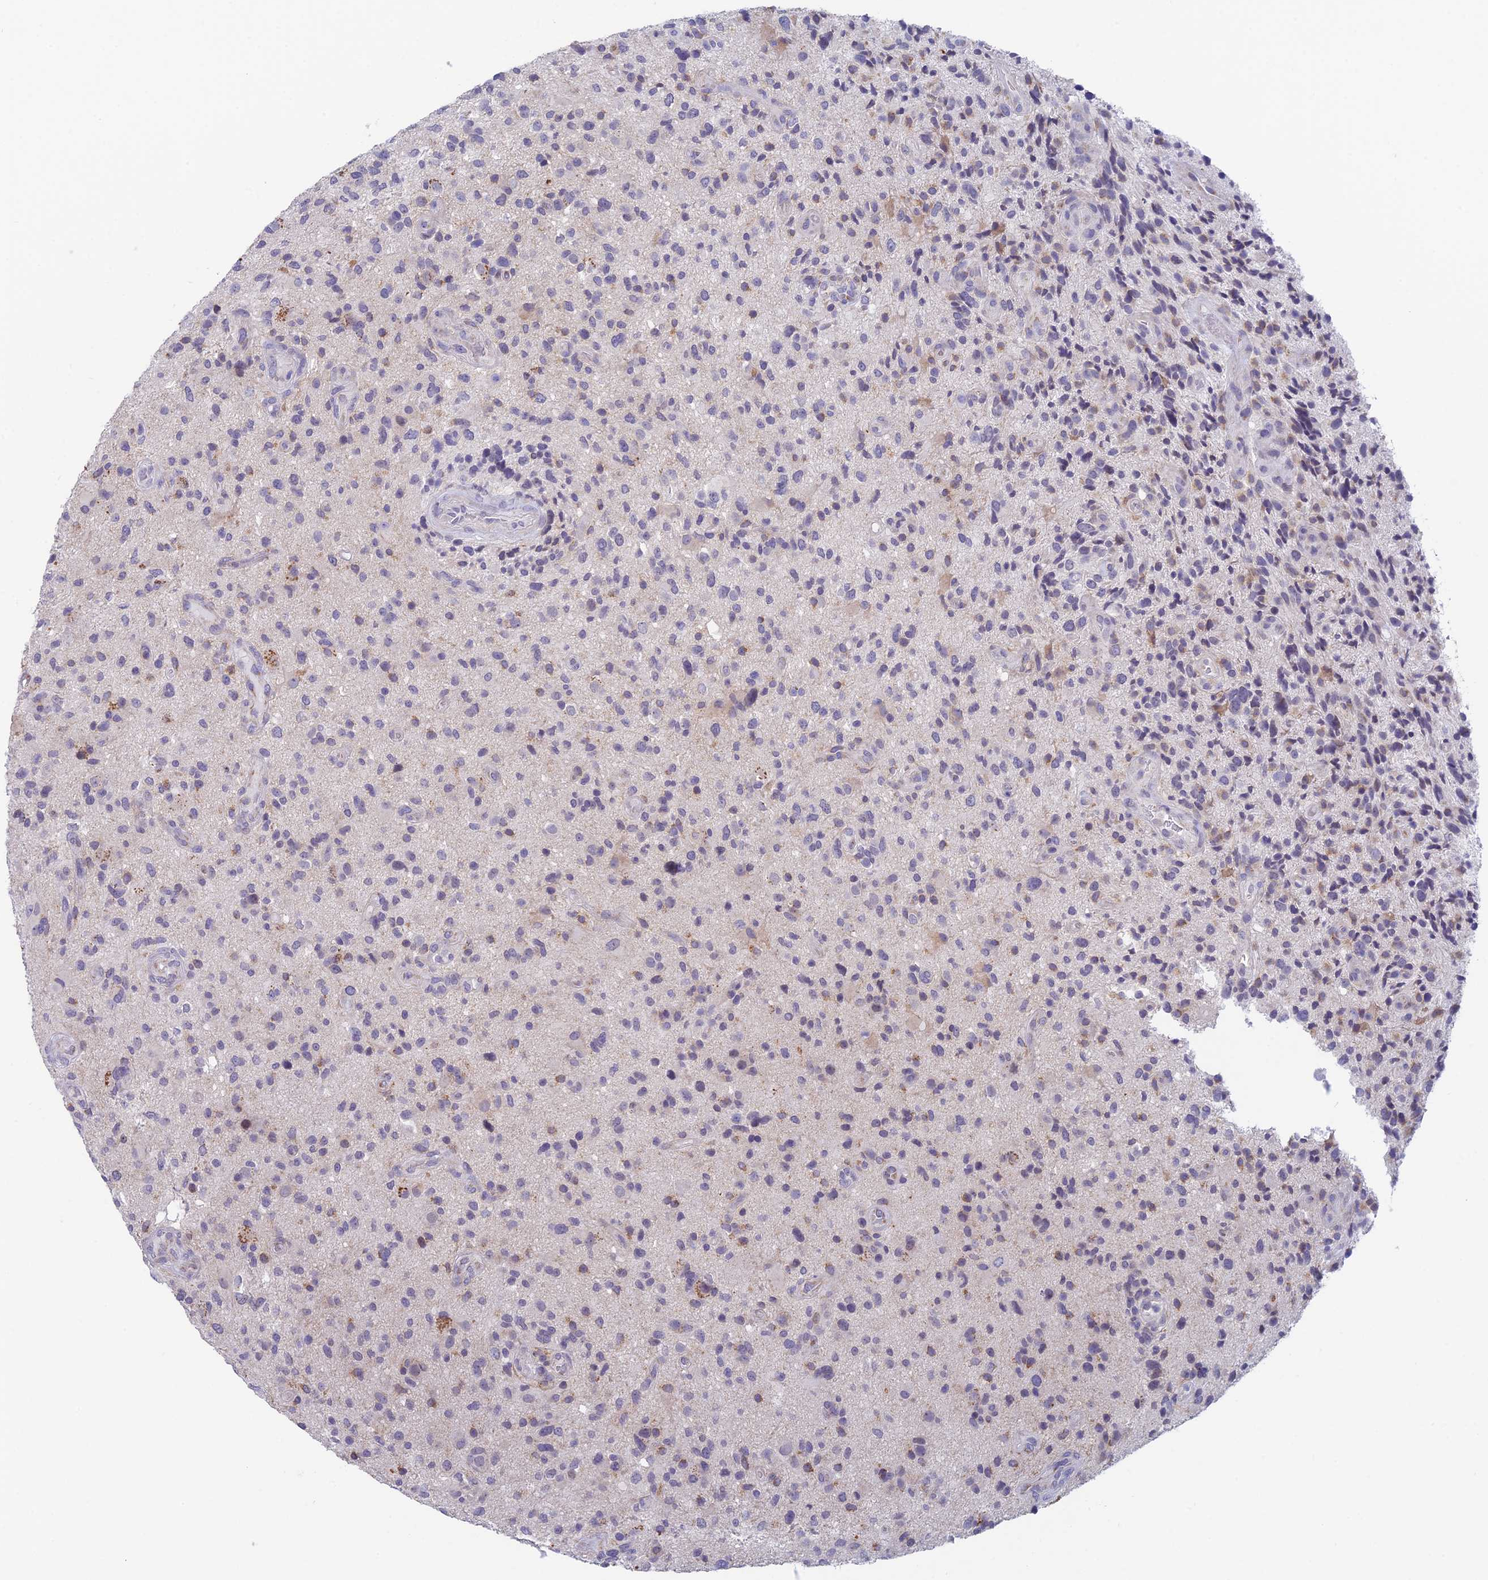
{"staining": {"intensity": "negative", "quantity": "none", "location": "none"}, "tissue": "glioma", "cell_type": "Tumor cells", "image_type": "cancer", "snomed": [{"axis": "morphology", "description": "Glioma, malignant, High grade"}, {"axis": "topography", "description": "Brain"}], "caption": "Immunohistochemistry histopathology image of neoplastic tissue: human high-grade glioma (malignant) stained with DAB (3,3'-diaminobenzidine) shows no significant protein expression in tumor cells.", "gene": "REXO5", "patient": {"sex": "male", "age": 47}}